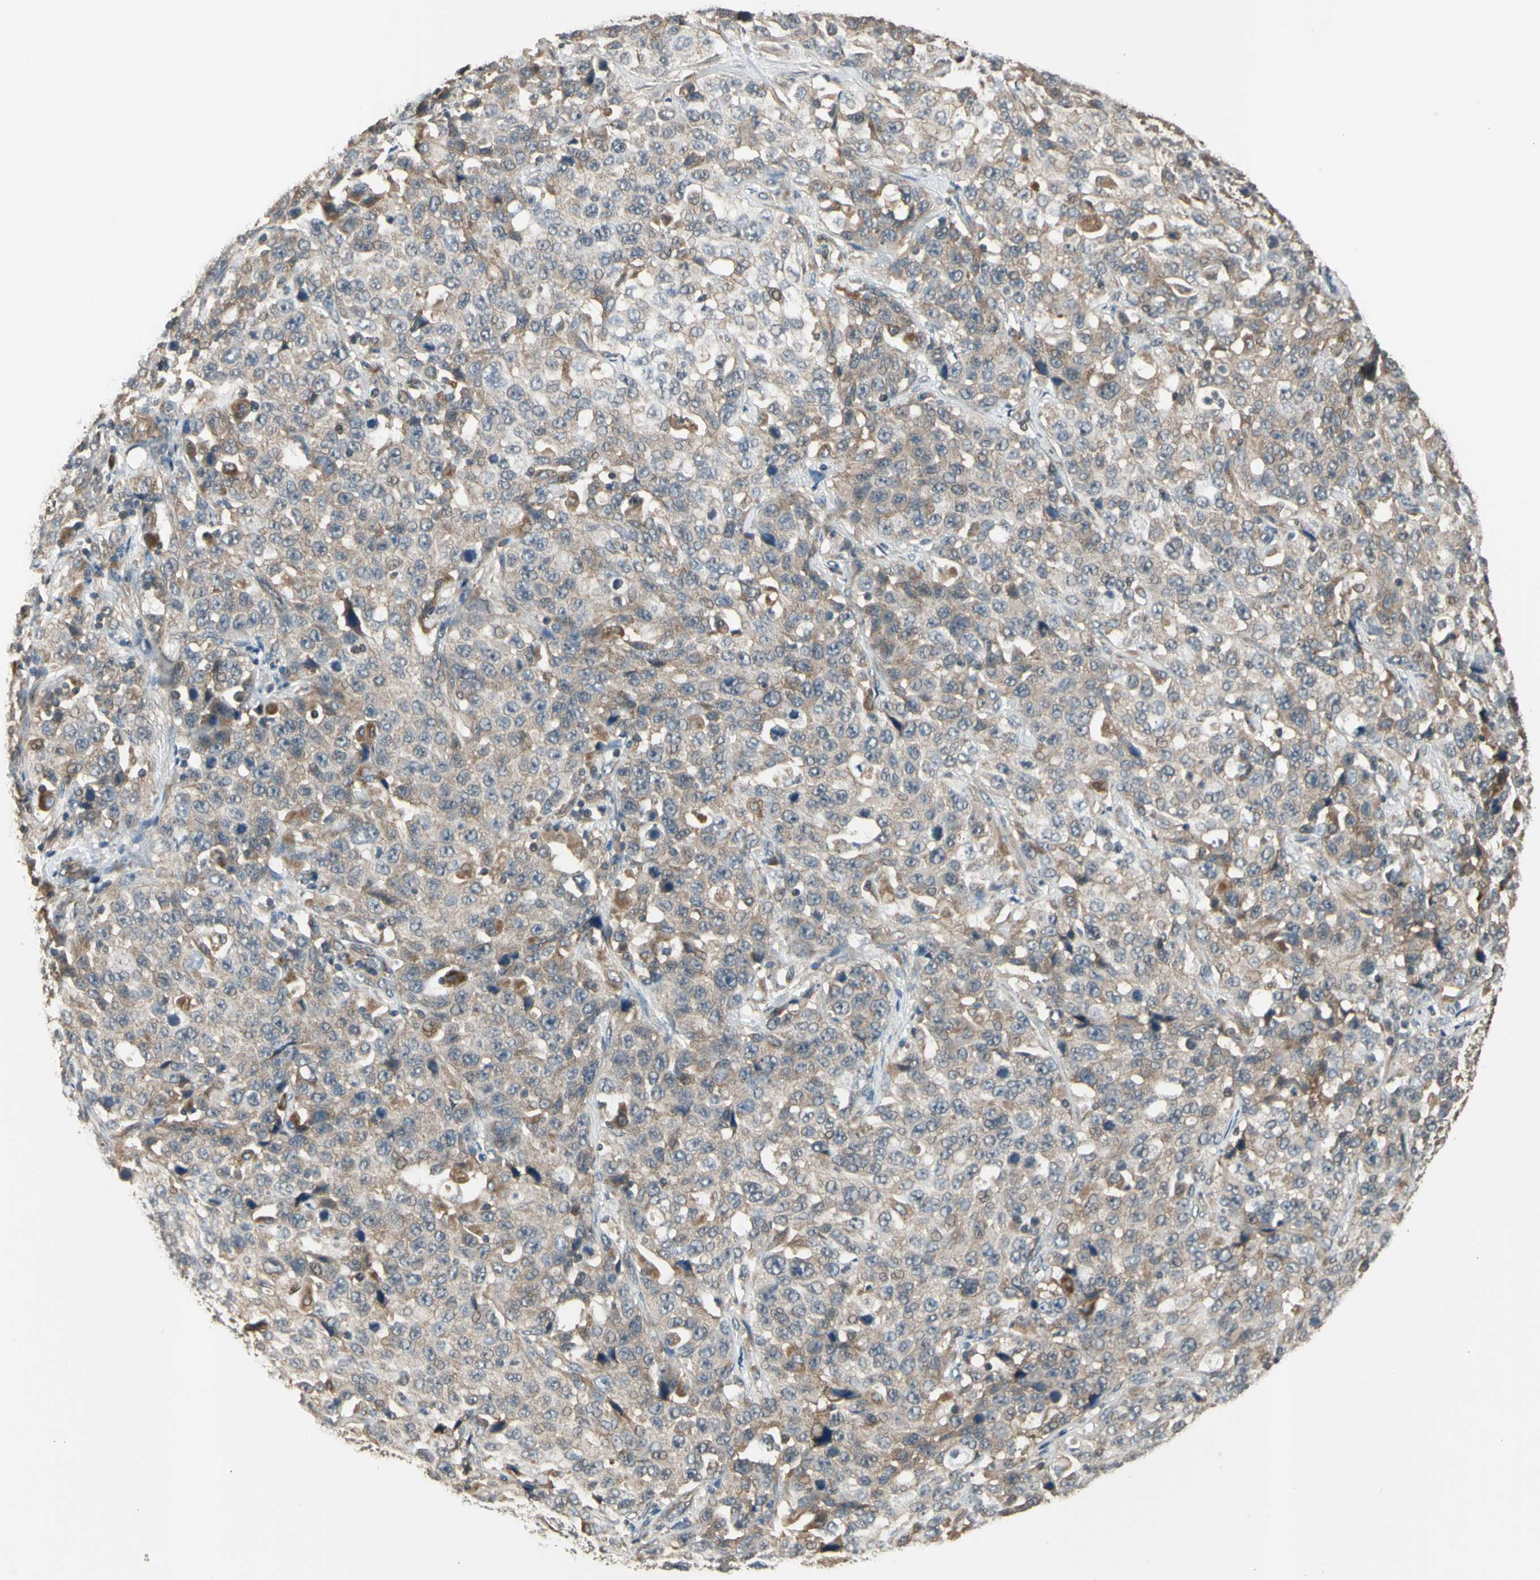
{"staining": {"intensity": "weak", "quantity": "25%-75%", "location": "cytoplasmic/membranous"}, "tissue": "stomach cancer", "cell_type": "Tumor cells", "image_type": "cancer", "snomed": [{"axis": "morphology", "description": "Normal tissue, NOS"}, {"axis": "morphology", "description": "Adenocarcinoma, NOS"}, {"axis": "topography", "description": "Stomach"}], "caption": "This histopathology image demonstrates immunohistochemistry staining of human stomach cancer (adenocarcinoma), with low weak cytoplasmic/membranous staining in approximately 25%-75% of tumor cells.", "gene": "EFNB2", "patient": {"sex": "male", "age": 48}}